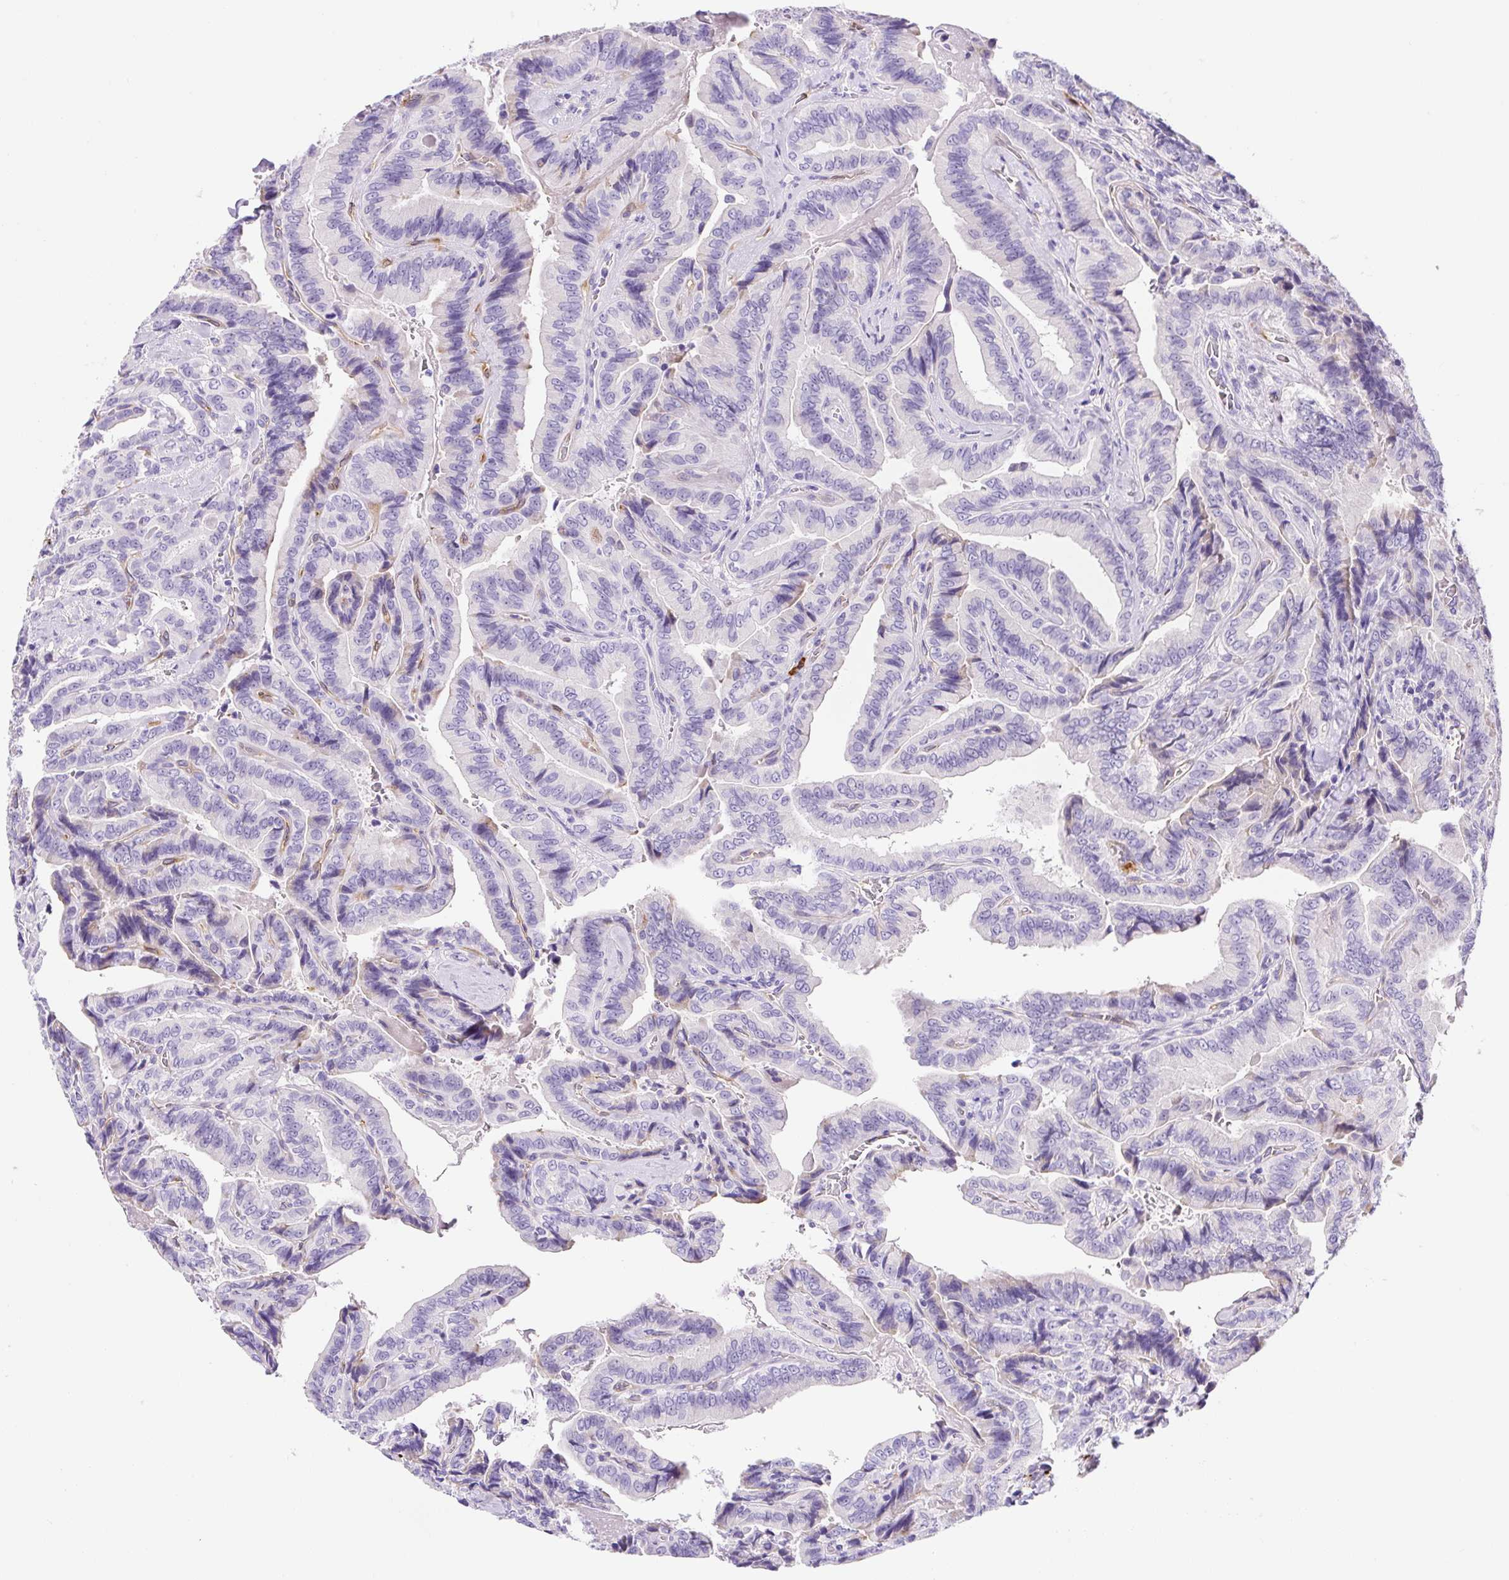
{"staining": {"intensity": "negative", "quantity": "none", "location": "none"}, "tissue": "thyroid cancer", "cell_type": "Tumor cells", "image_type": "cancer", "snomed": [{"axis": "morphology", "description": "Papillary adenocarcinoma, NOS"}, {"axis": "topography", "description": "Thyroid gland"}], "caption": "Image shows no protein positivity in tumor cells of thyroid cancer tissue.", "gene": "ASB4", "patient": {"sex": "male", "age": 61}}